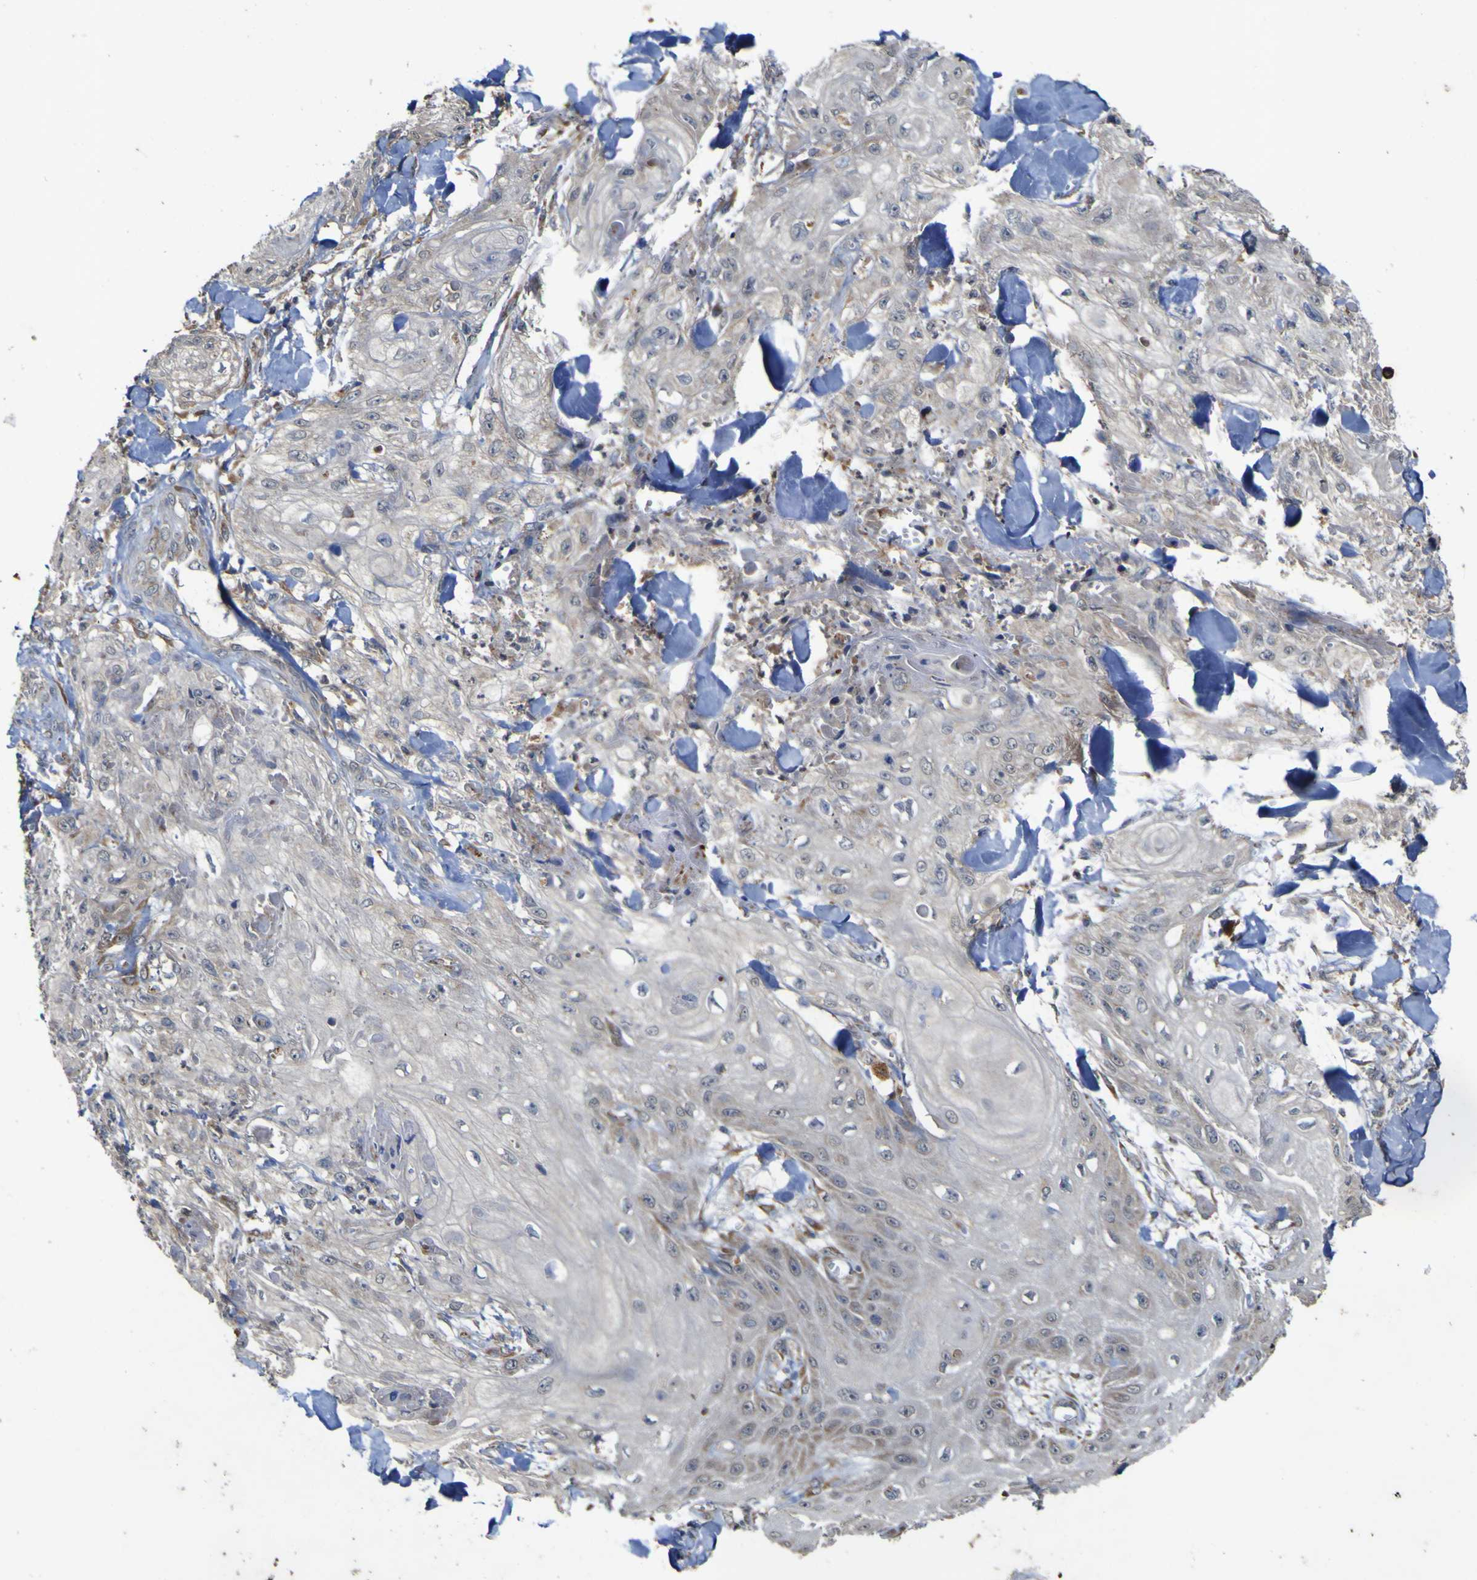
{"staining": {"intensity": "weak", "quantity": "<25%", "location": "cytoplasmic/membranous"}, "tissue": "skin cancer", "cell_type": "Tumor cells", "image_type": "cancer", "snomed": [{"axis": "morphology", "description": "Squamous cell carcinoma, NOS"}, {"axis": "topography", "description": "Skin"}], "caption": "Tumor cells show no significant expression in skin squamous cell carcinoma. Nuclei are stained in blue.", "gene": "IRAK2", "patient": {"sex": "male", "age": 74}}